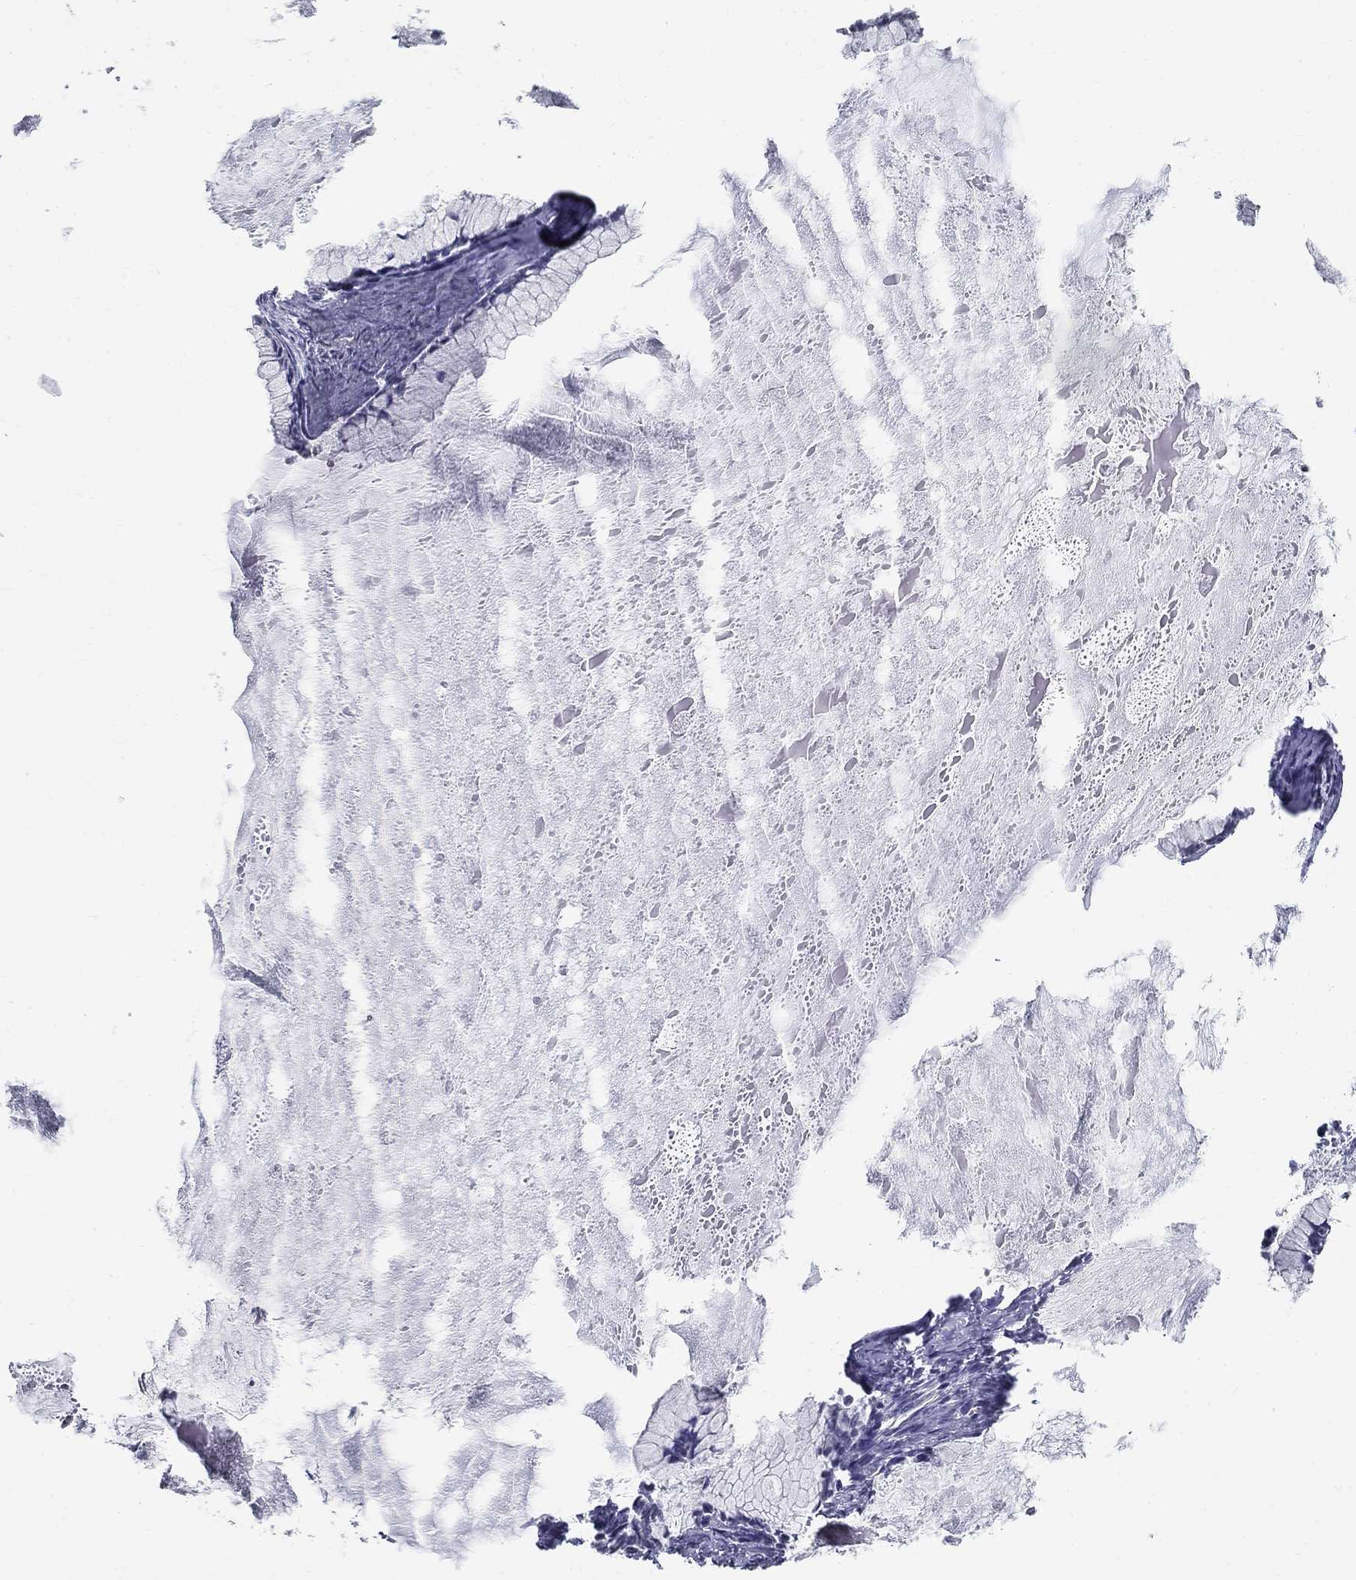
{"staining": {"intensity": "negative", "quantity": "none", "location": "none"}, "tissue": "ovarian cancer", "cell_type": "Tumor cells", "image_type": "cancer", "snomed": [{"axis": "morphology", "description": "Cystadenocarcinoma, mucinous, NOS"}, {"axis": "topography", "description": "Ovary"}], "caption": "Ovarian mucinous cystadenocarcinoma stained for a protein using IHC demonstrates no staining tumor cells.", "gene": "GUCA1A", "patient": {"sex": "female", "age": 41}}